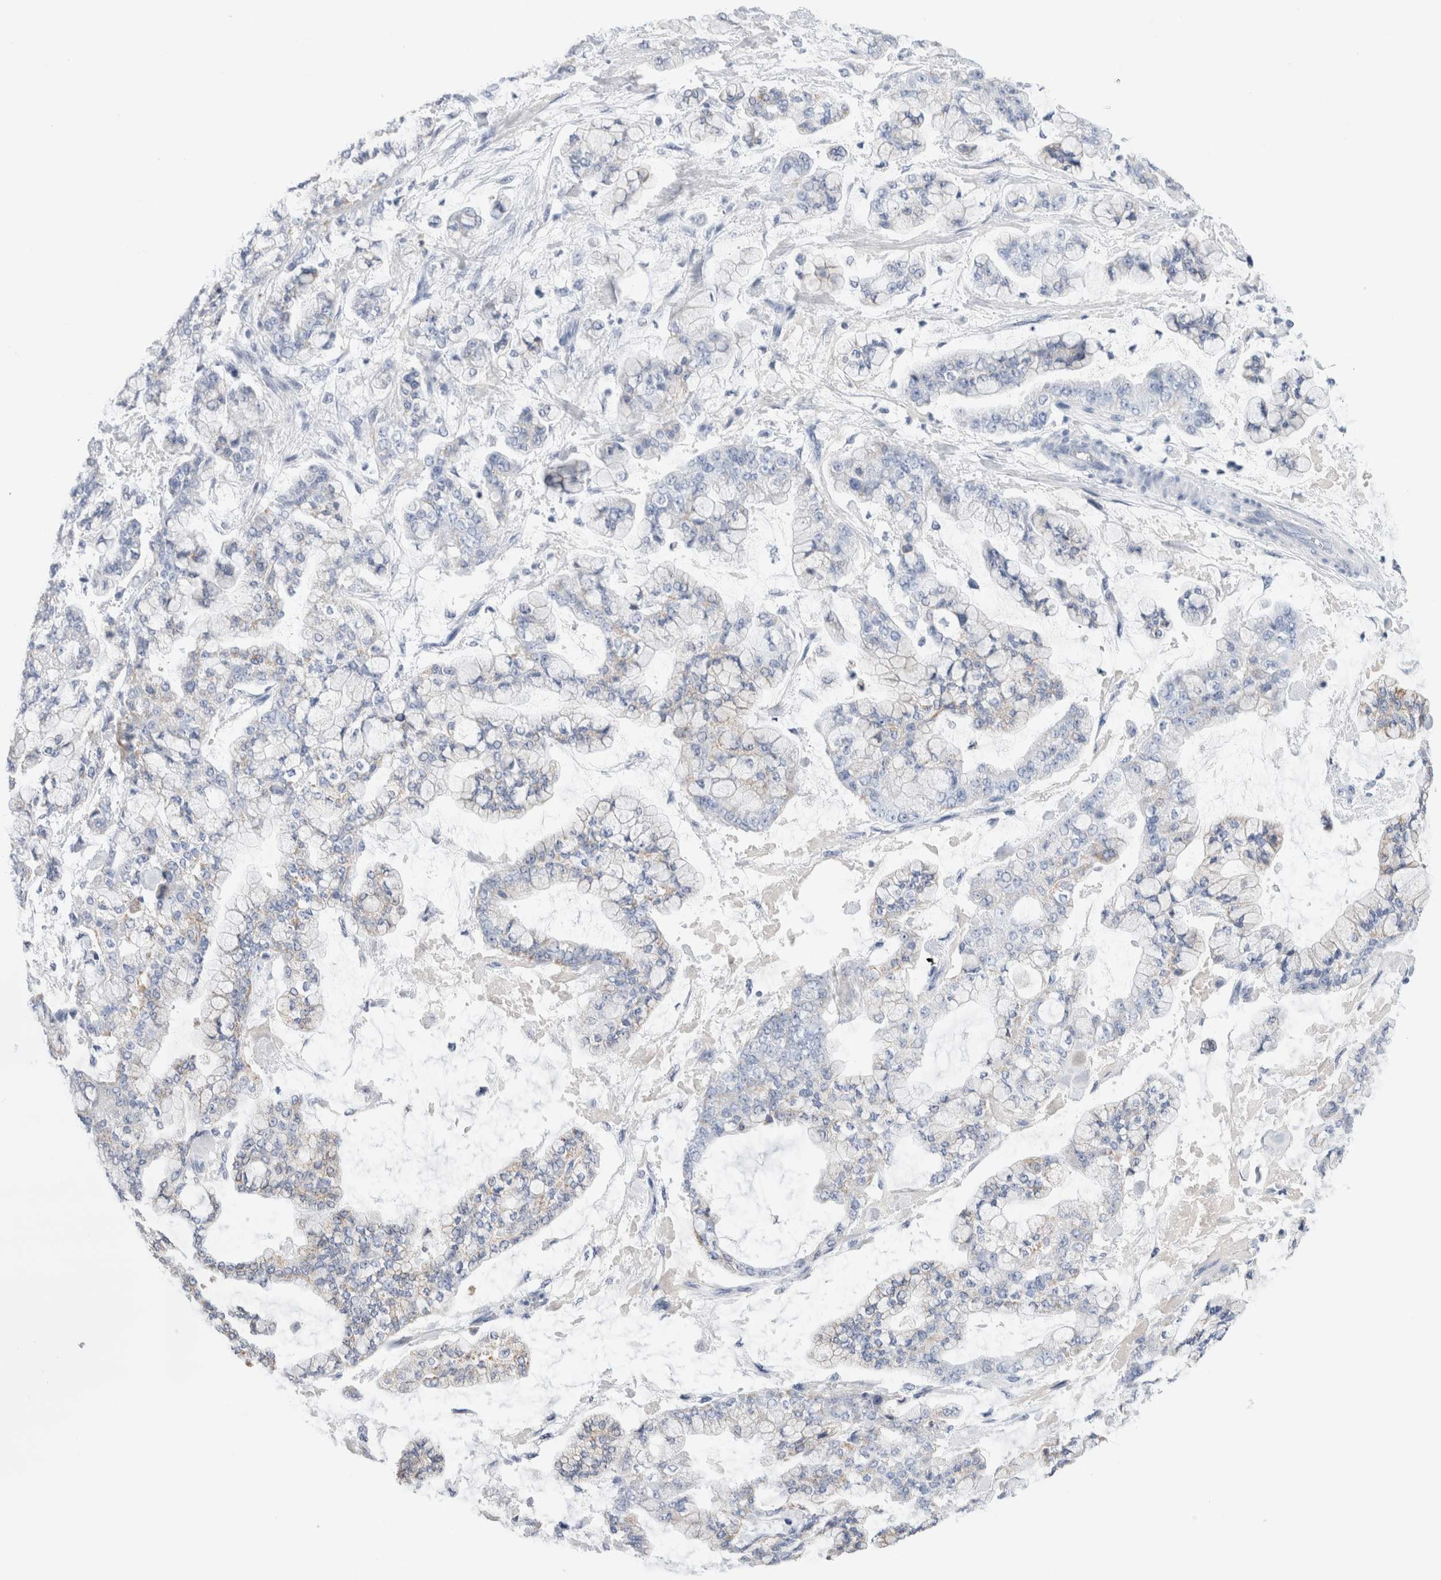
{"staining": {"intensity": "negative", "quantity": "none", "location": "none"}, "tissue": "stomach cancer", "cell_type": "Tumor cells", "image_type": "cancer", "snomed": [{"axis": "morphology", "description": "Normal tissue, NOS"}, {"axis": "morphology", "description": "Adenocarcinoma, NOS"}, {"axis": "topography", "description": "Stomach, upper"}, {"axis": "topography", "description": "Stomach"}], "caption": "Stomach cancer (adenocarcinoma) was stained to show a protein in brown. There is no significant staining in tumor cells.", "gene": "ECHDC2", "patient": {"sex": "male", "age": 76}}